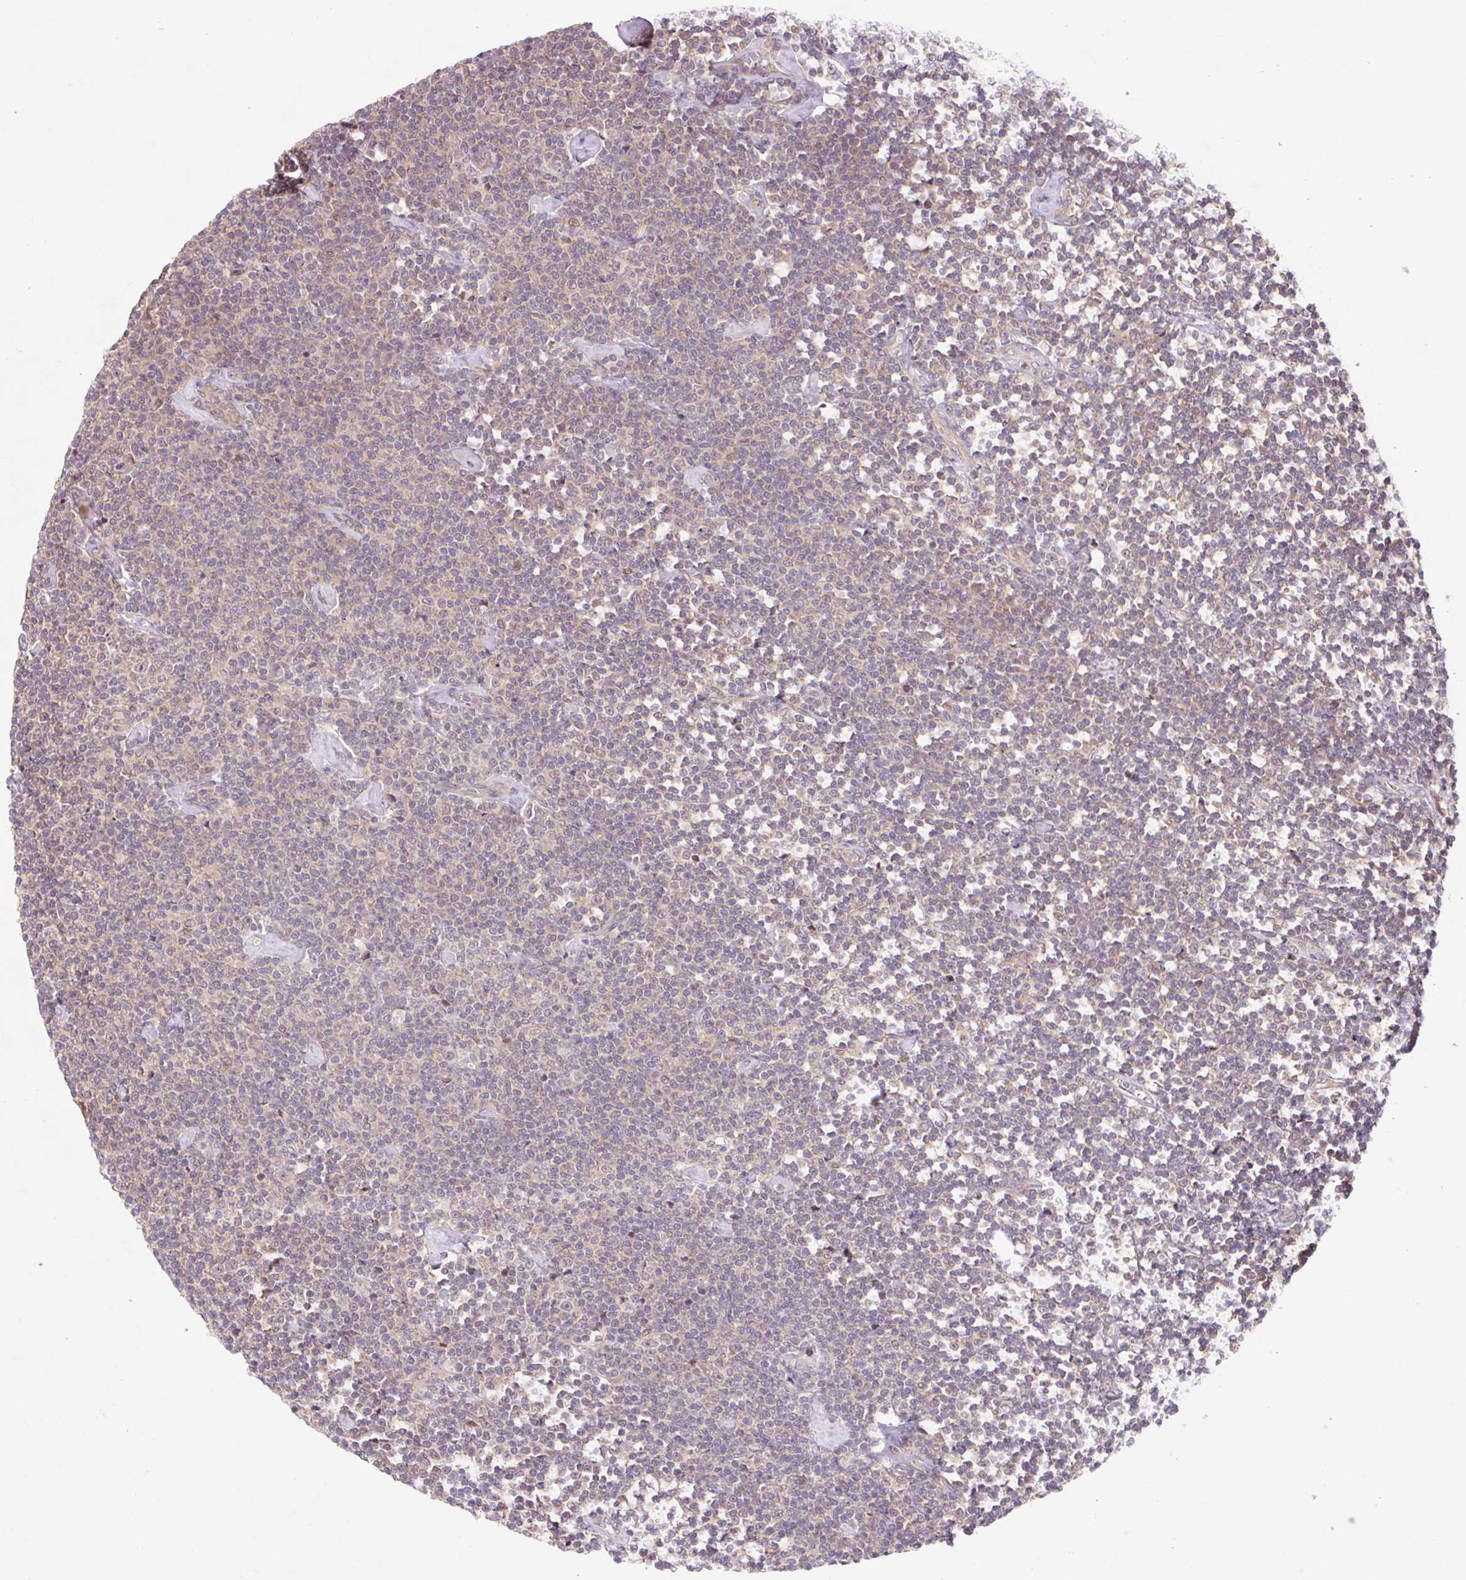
{"staining": {"intensity": "negative", "quantity": "none", "location": "none"}, "tissue": "lymphoma", "cell_type": "Tumor cells", "image_type": "cancer", "snomed": [{"axis": "morphology", "description": "Malignant lymphoma, non-Hodgkin's type, Low grade"}, {"axis": "topography", "description": "Lymph node"}], "caption": "Immunohistochemical staining of human lymphoma exhibits no significant expression in tumor cells. The staining is performed using DAB (3,3'-diaminobenzidine) brown chromogen with nuclei counter-stained in using hematoxylin.", "gene": "HFE", "patient": {"sex": "male", "age": 81}}